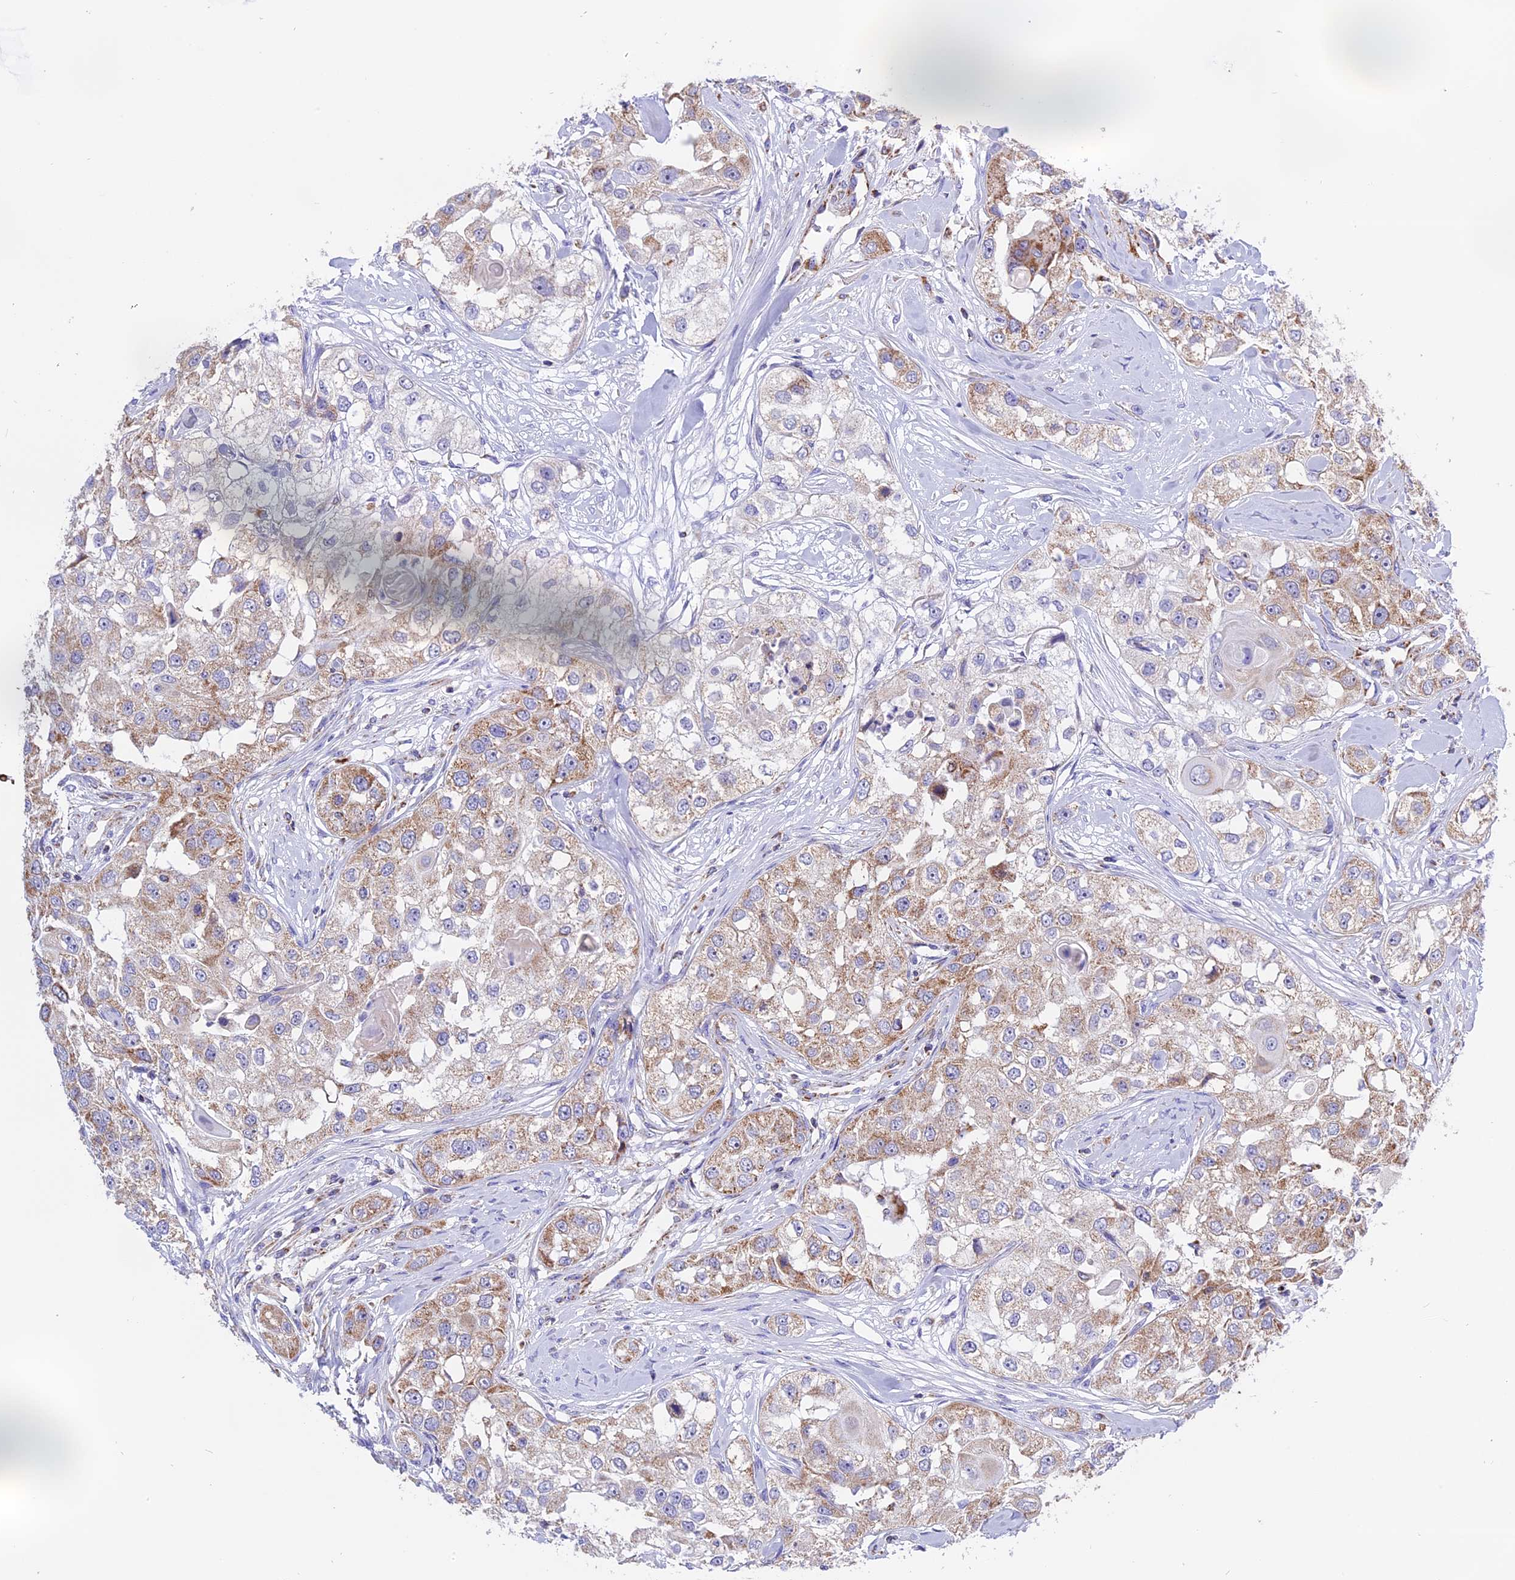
{"staining": {"intensity": "weak", "quantity": "25%-75%", "location": "cytoplasmic/membranous"}, "tissue": "head and neck cancer", "cell_type": "Tumor cells", "image_type": "cancer", "snomed": [{"axis": "morphology", "description": "Normal tissue, NOS"}, {"axis": "morphology", "description": "Squamous cell carcinoma, NOS"}, {"axis": "topography", "description": "Skeletal muscle"}, {"axis": "topography", "description": "Head-Neck"}], "caption": "Immunohistochemistry (IHC) micrograph of squamous cell carcinoma (head and neck) stained for a protein (brown), which shows low levels of weak cytoplasmic/membranous expression in about 25%-75% of tumor cells.", "gene": "MRPS34", "patient": {"sex": "male", "age": 51}}